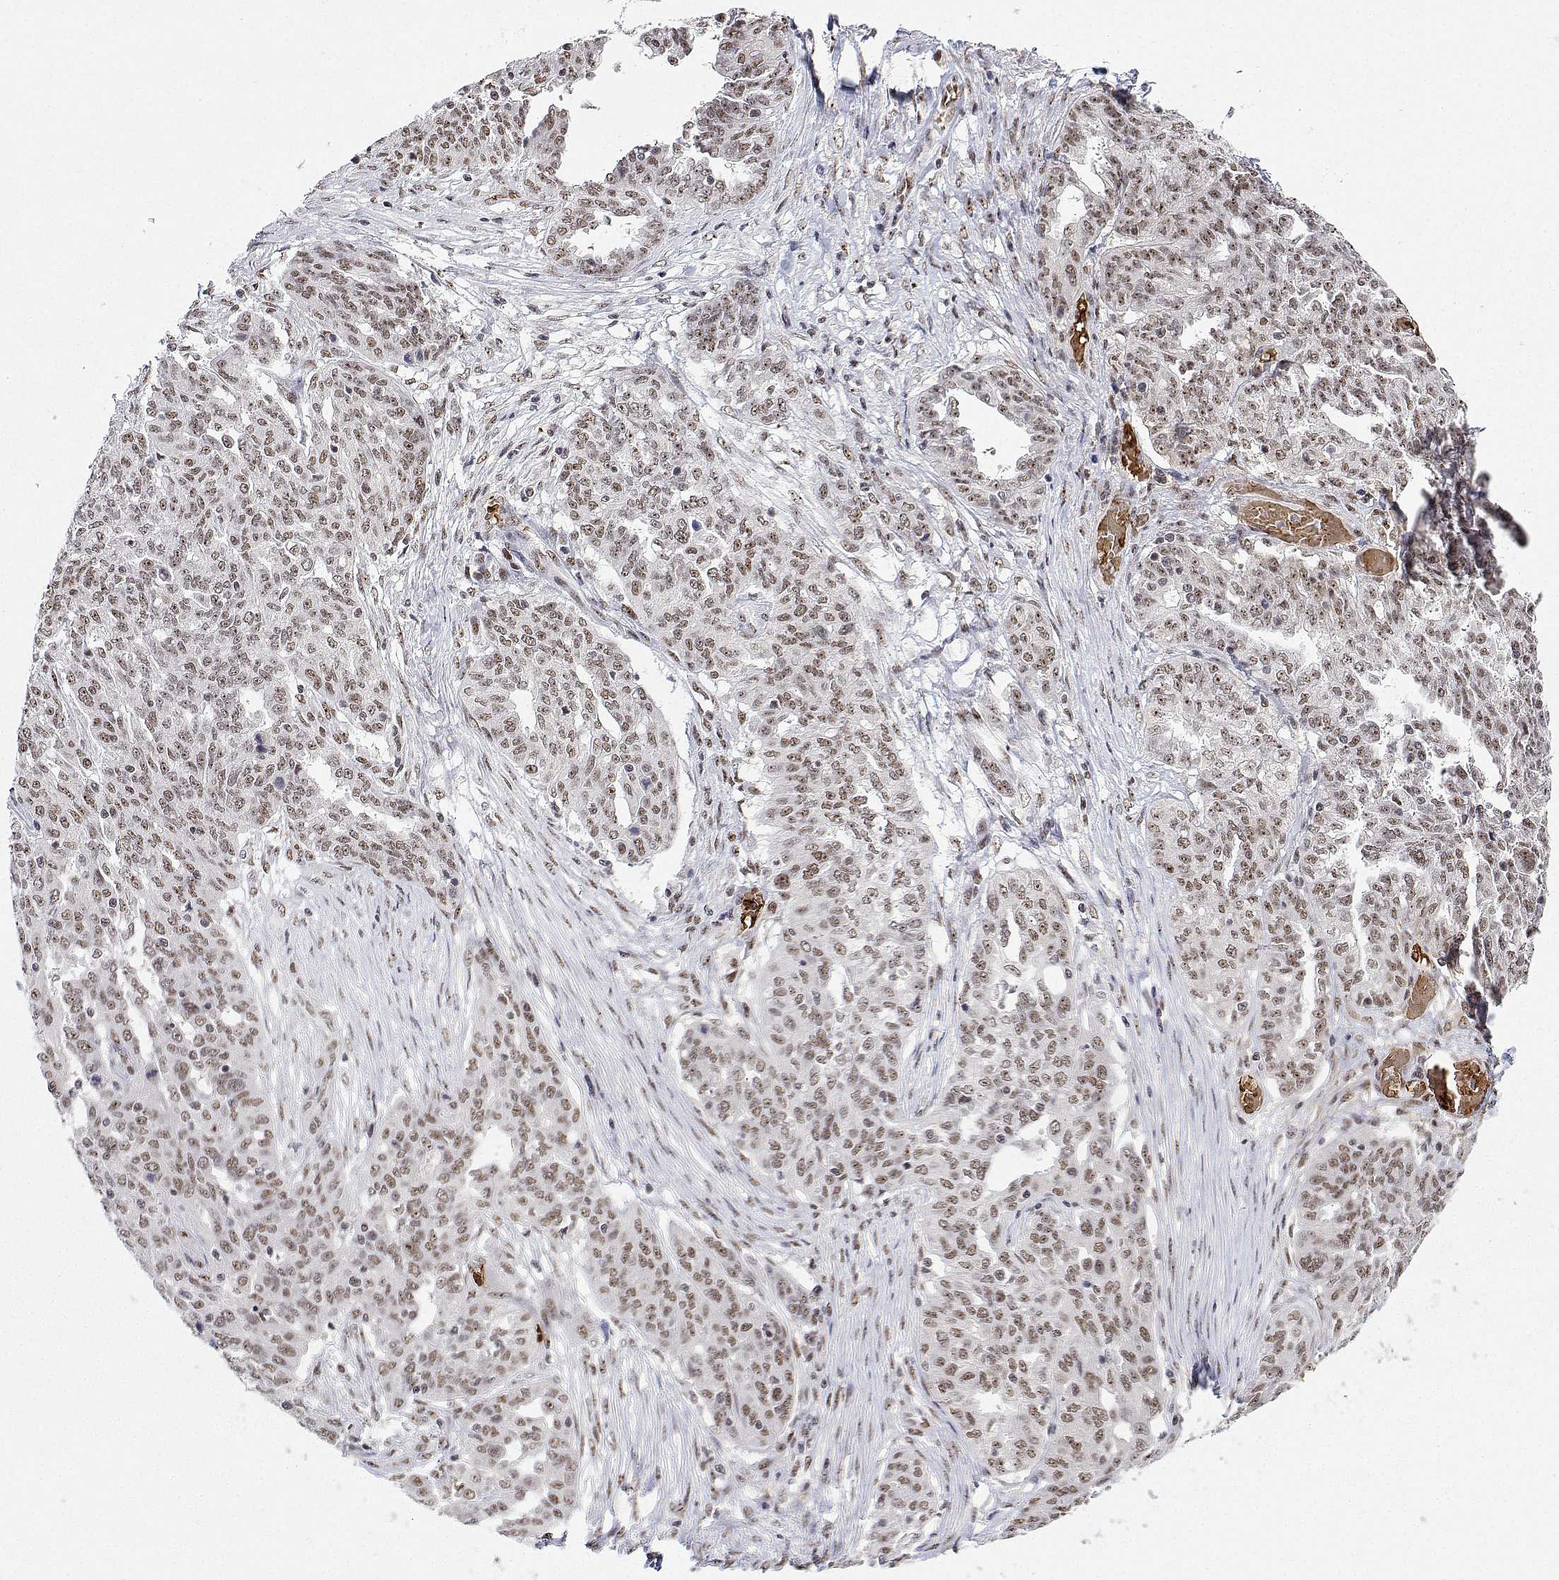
{"staining": {"intensity": "moderate", "quantity": ">75%", "location": "nuclear"}, "tissue": "ovarian cancer", "cell_type": "Tumor cells", "image_type": "cancer", "snomed": [{"axis": "morphology", "description": "Cystadenocarcinoma, serous, NOS"}, {"axis": "topography", "description": "Ovary"}], "caption": "Immunohistochemistry staining of serous cystadenocarcinoma (ovarian), which shows medium levels of moderate nuclear positivity in approximately >75% of tumor cells indicating moderate nuclear protein staining. The staining was performed using DAB (3,3'-diaminobenzidine) (brown) for protein detection and nuclei were counterstained in hematoxylin (blue).", "gene": "ADAR", "patient": {"sex": "female", "age": 67}}